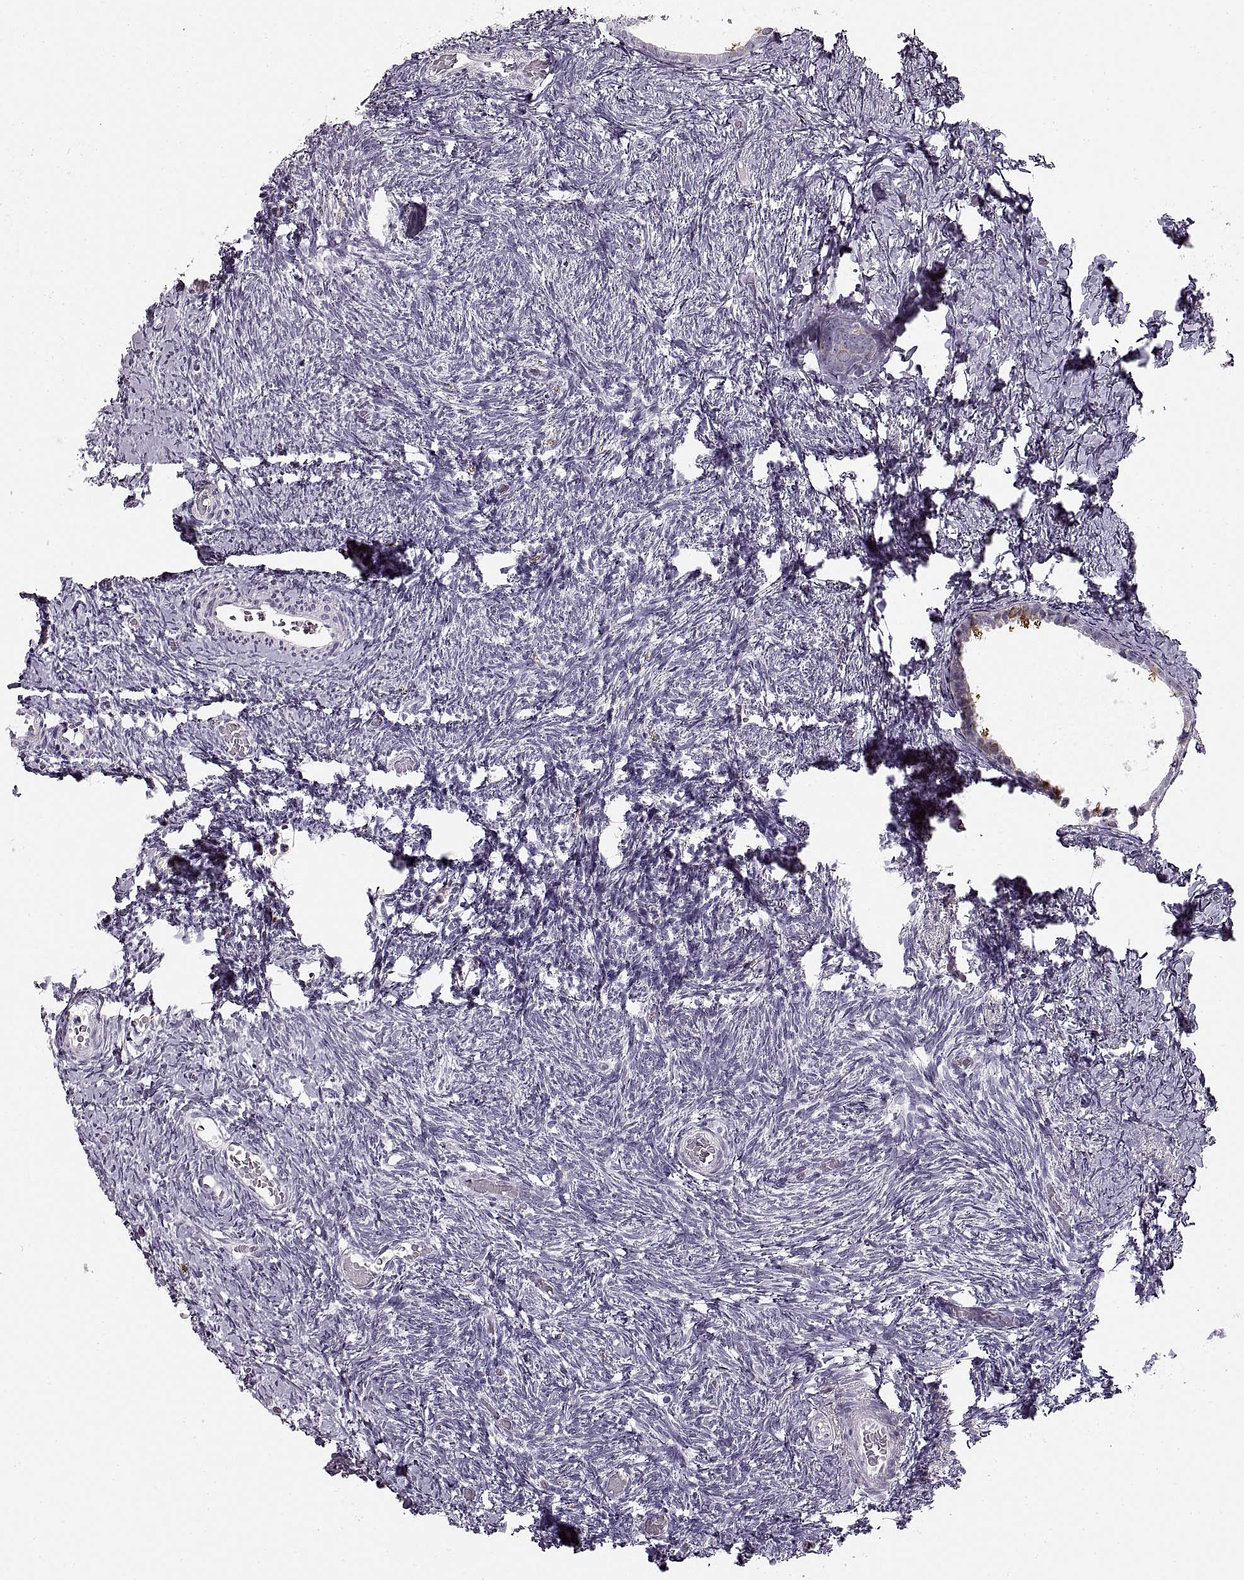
{"staining": {"intensity": "negative", "quantity": "none", "location": "none"}, "tissue": "ovary", "cell_type": "Follicle cells", "image_type": "normal", "snomed": [{"axis": "morphology", "description": "Normal tissue, NOS"}, {"axis": "topography", "description": "Ovary"}], "caption": "Immunohistochemistry micrograph of unremarkable ovary stained for a protein (brown), which demonstrates no staining in follicle cells. (DAB immunohistochemistry with hematoxylin counter stain).", "gene": "CNTN1", "patient": {"sex": "female", "age": 39}}